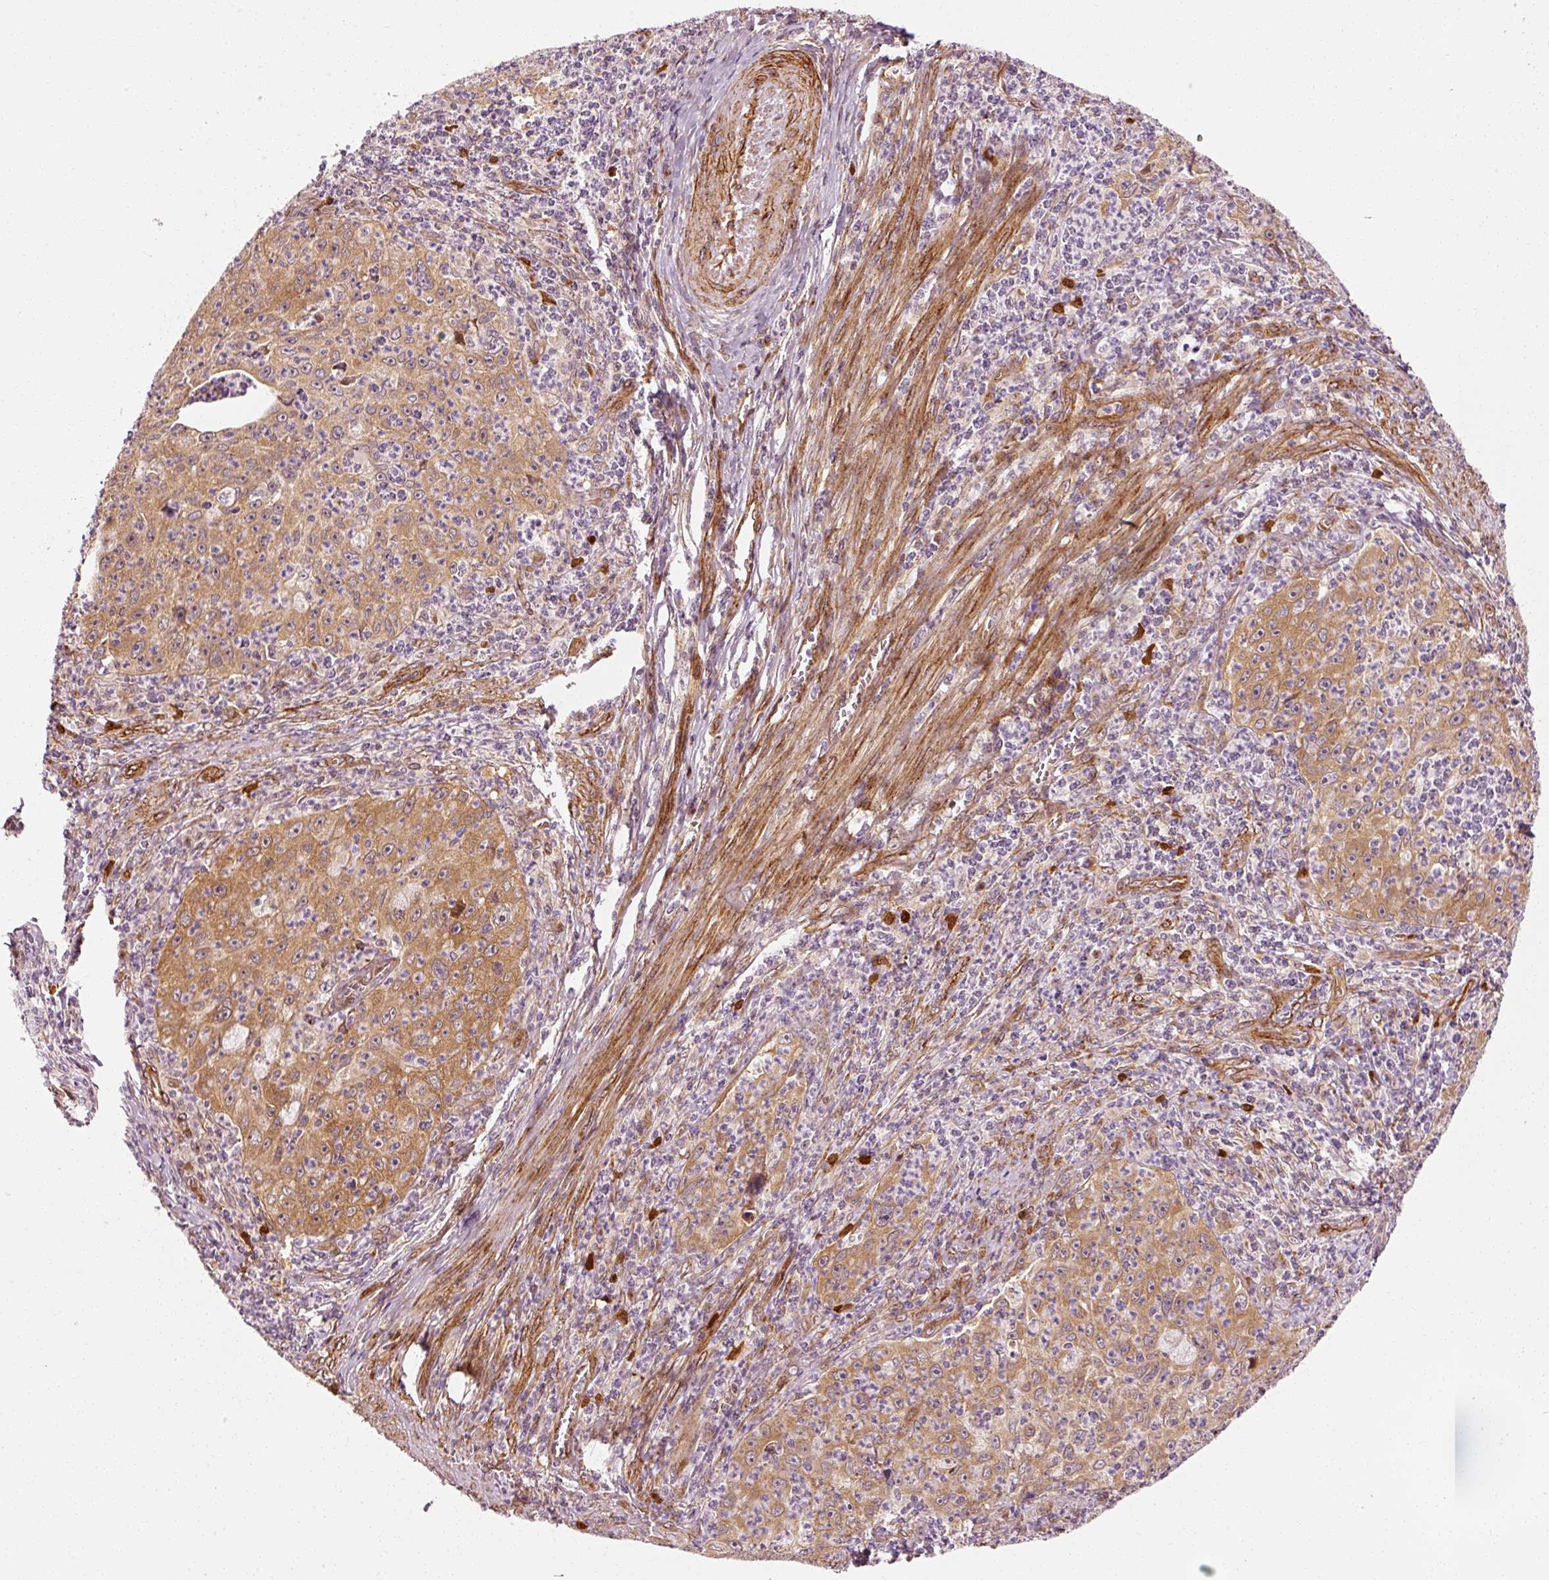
{"staining": {"intensity": "moderate", "quantity": "25%-75%", "location": "cytoplasmic/membranous"}, "tissue": "cervical cancer", "cell_type": "Tumor cells", "image_type": "cancer", "snomed": [{"axis": "morphology", "description": "Squamous cell carcinoma, NOS"}, {"axis": "topography", "description": "Cervix"}], "caption": "This is a photomicrograph of immunohistochemistry (IHC) staining of squamous cell carcinoma (cervical), which shows moderate positivity in the cytoplasmic/membranous of tumor cells.", "gene": "PPP1R14B", "patient": {"sex": "female", "age": 30}}